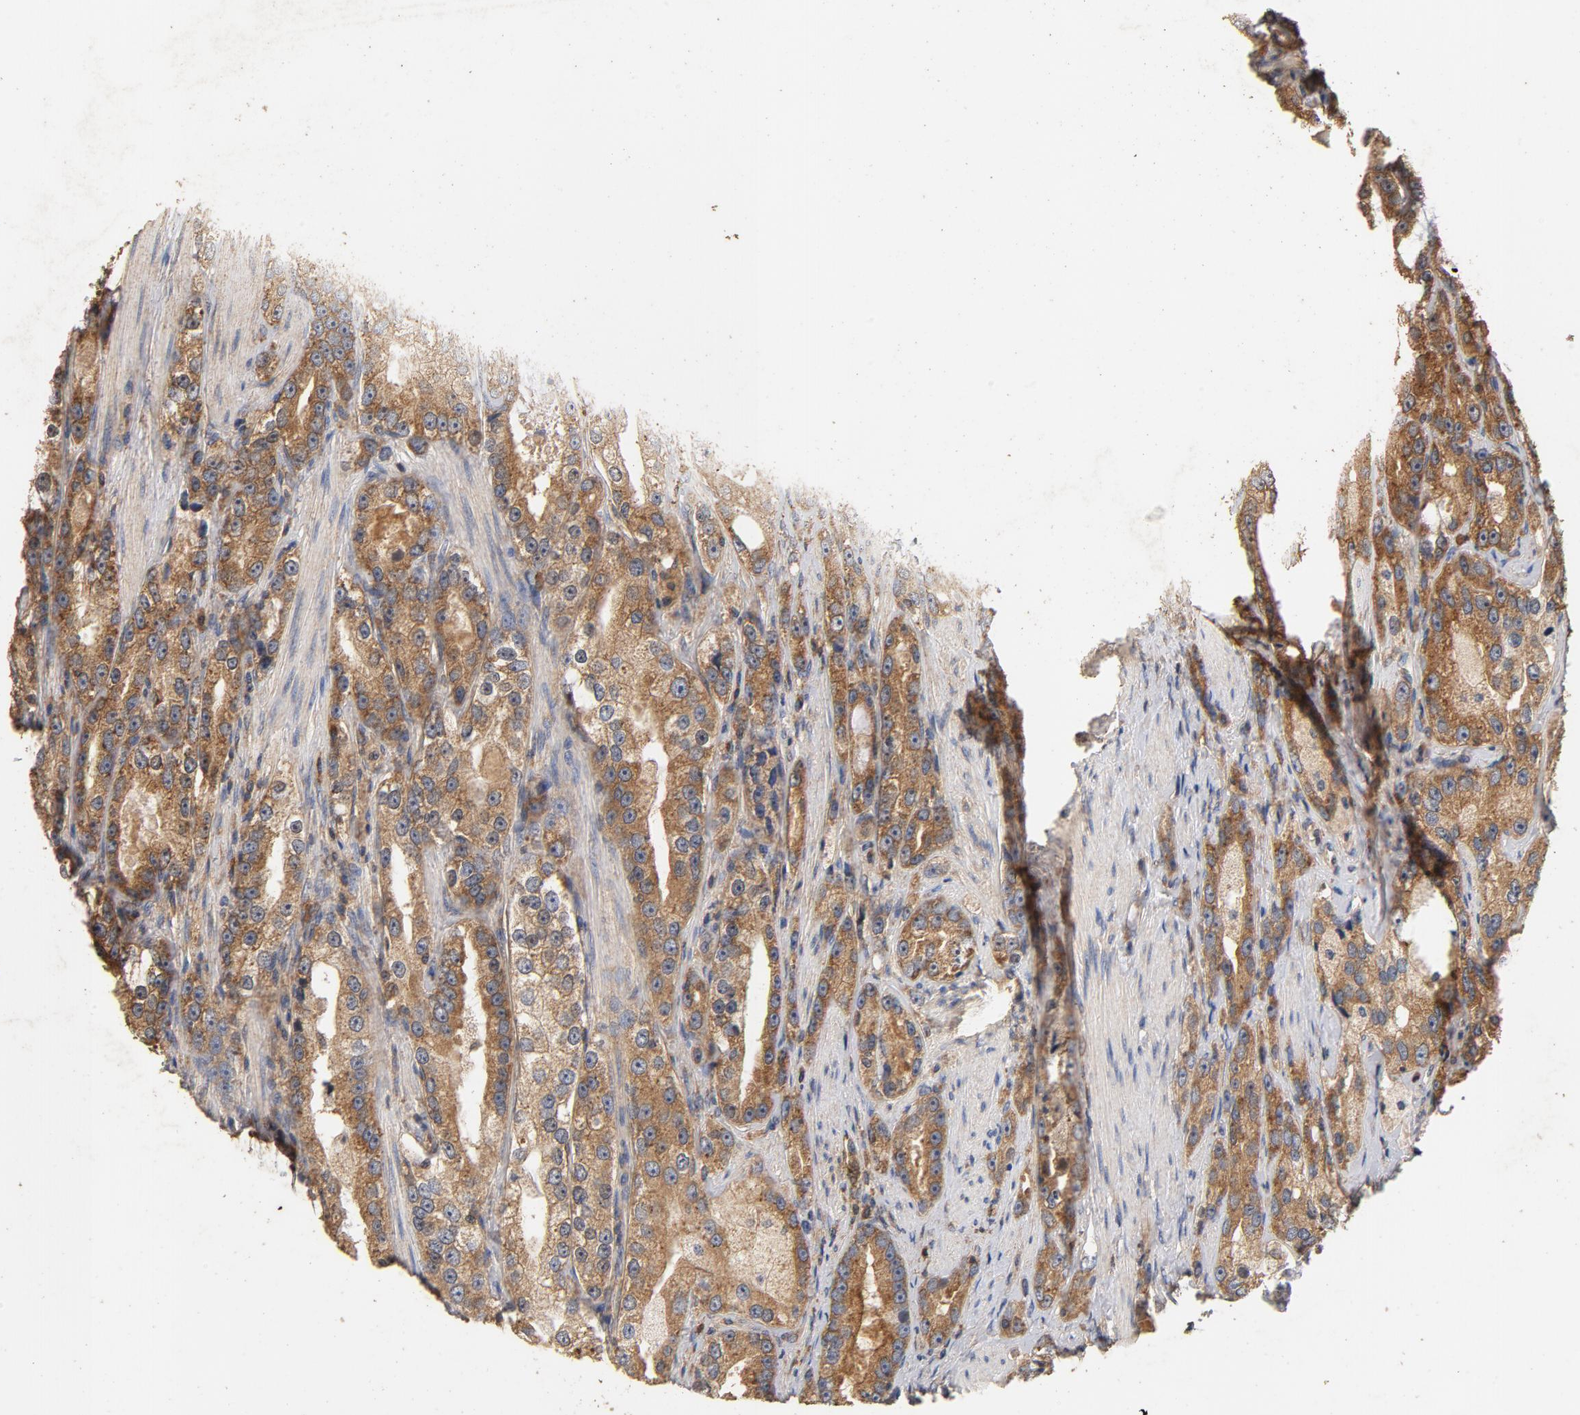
{"staining": {"intensity": "moderate", "quantity": ">75%", "location": "cytoplasmic/membranous"}, "tissue": "prostate cancer", "cell_type": "Tumor cells", "image_type": "cancer", "snomed": [{"axis": "morphology", "description": "Adenocarcinoma, High grade"}, {"axis": "topography", "description": "Prostate"}], "caption": "Human prostate cancer (high-grade adenocarcinoma) stained for a protein (brown) exhibits moderate cytoplasmic/membranous positive expression in about >75% of tumor cells.", "gene": "DDX6", "patient": {"sex": "male", "age": 63}}